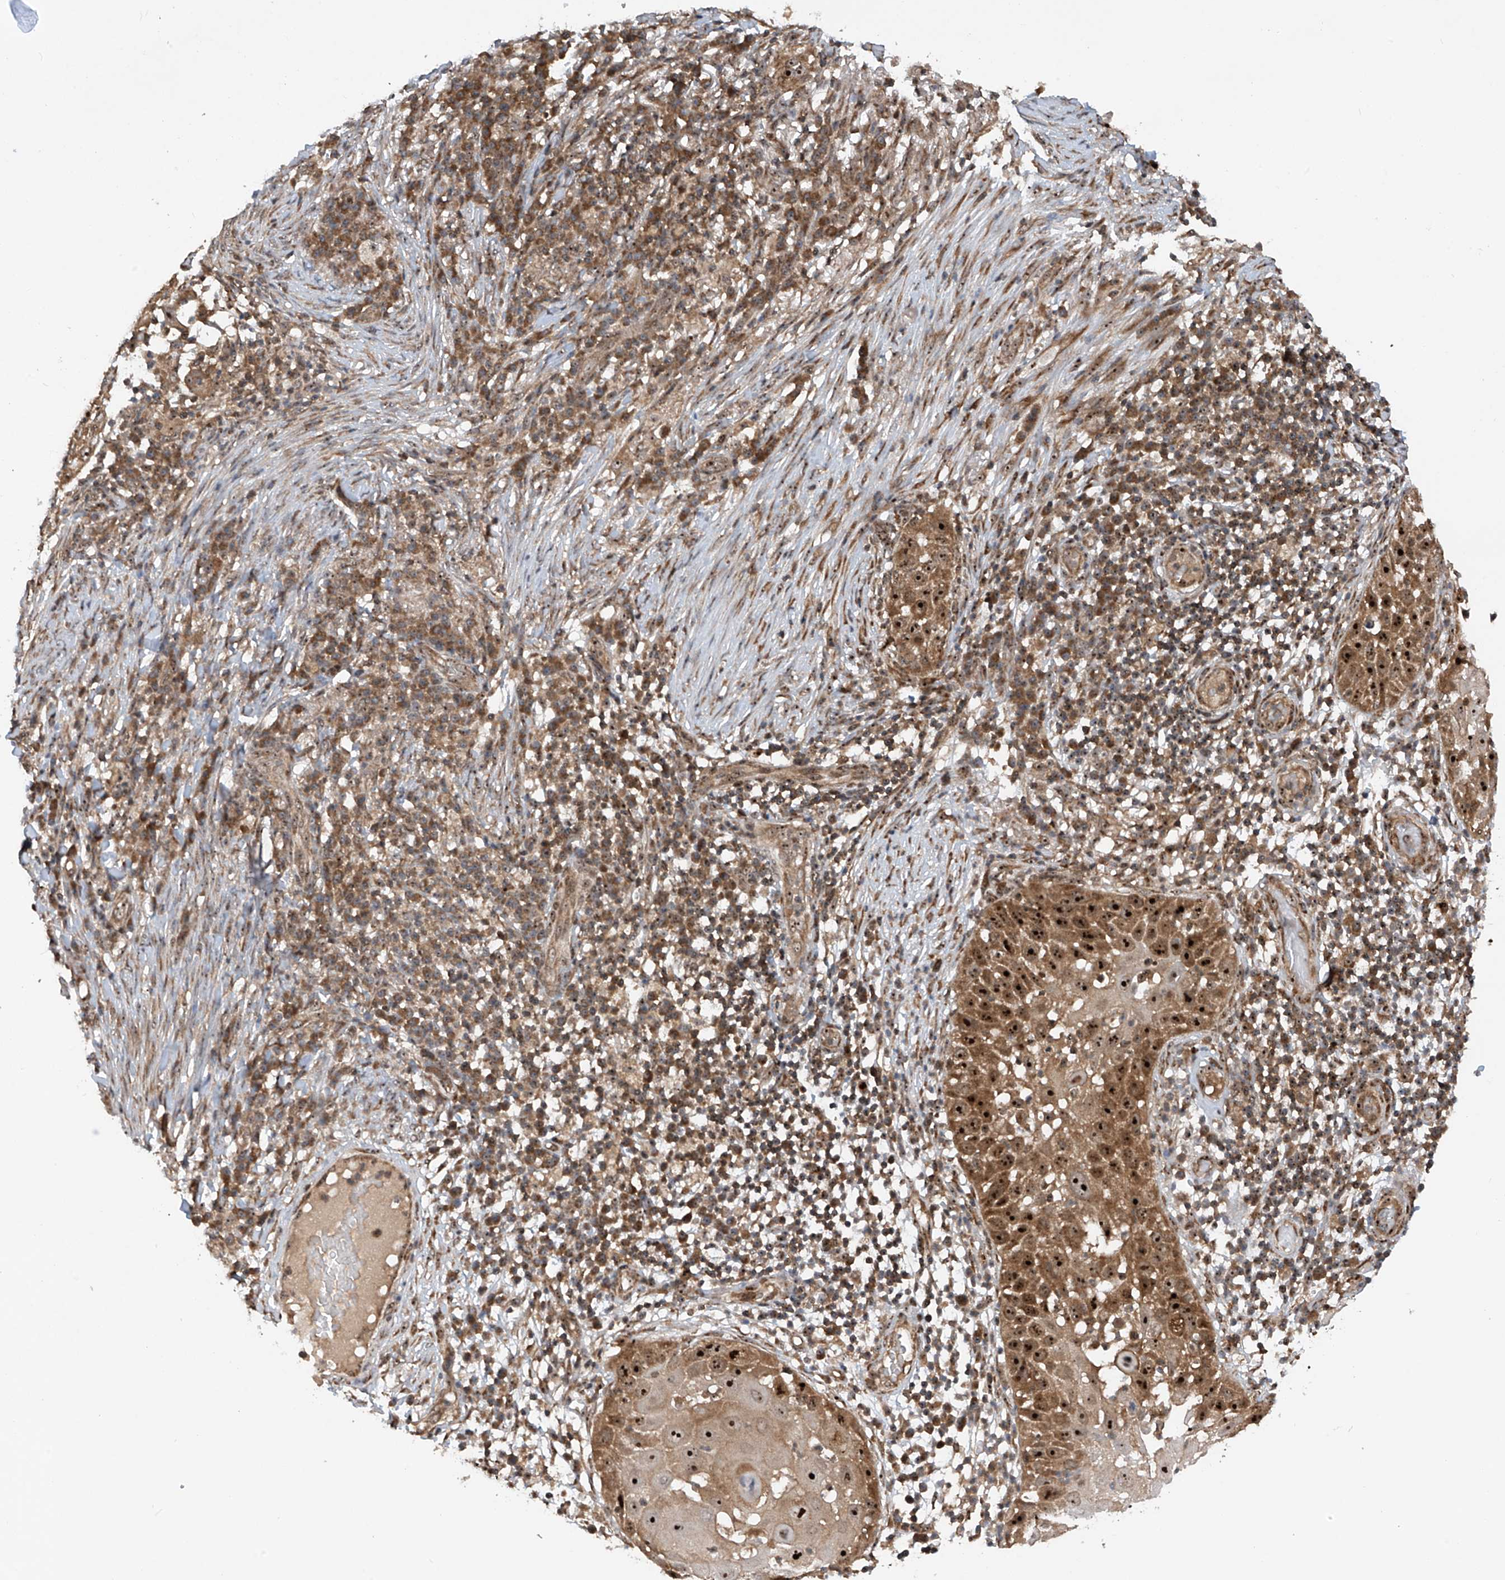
{"staining": {"intensity": "strong", "quantity": ">75%", "location": "cytoplasmic/membranous,nuclear"}, "tissue": "skin cancer", "cell_type": "Tumor cells", "image_type": "cancer", "snomed": [{"axis": "morphology", "description": "Squamous cell carcinoma, NOS"}, {"axis": "topography", "description": "Skin"}], "caption": "The image reveals a brown stain indicating the presence of a protein in the cytoplasmic/membranous and nuclear of tumor cells in skin cancer (squamous cell carcinoma). The staining was performed using DAB, with brown indicating positive protein expression. Nuclei are stained blue with hematoxylin.", "gene": "C1orf131", "patient": {"sex": "female", "age": 44}}